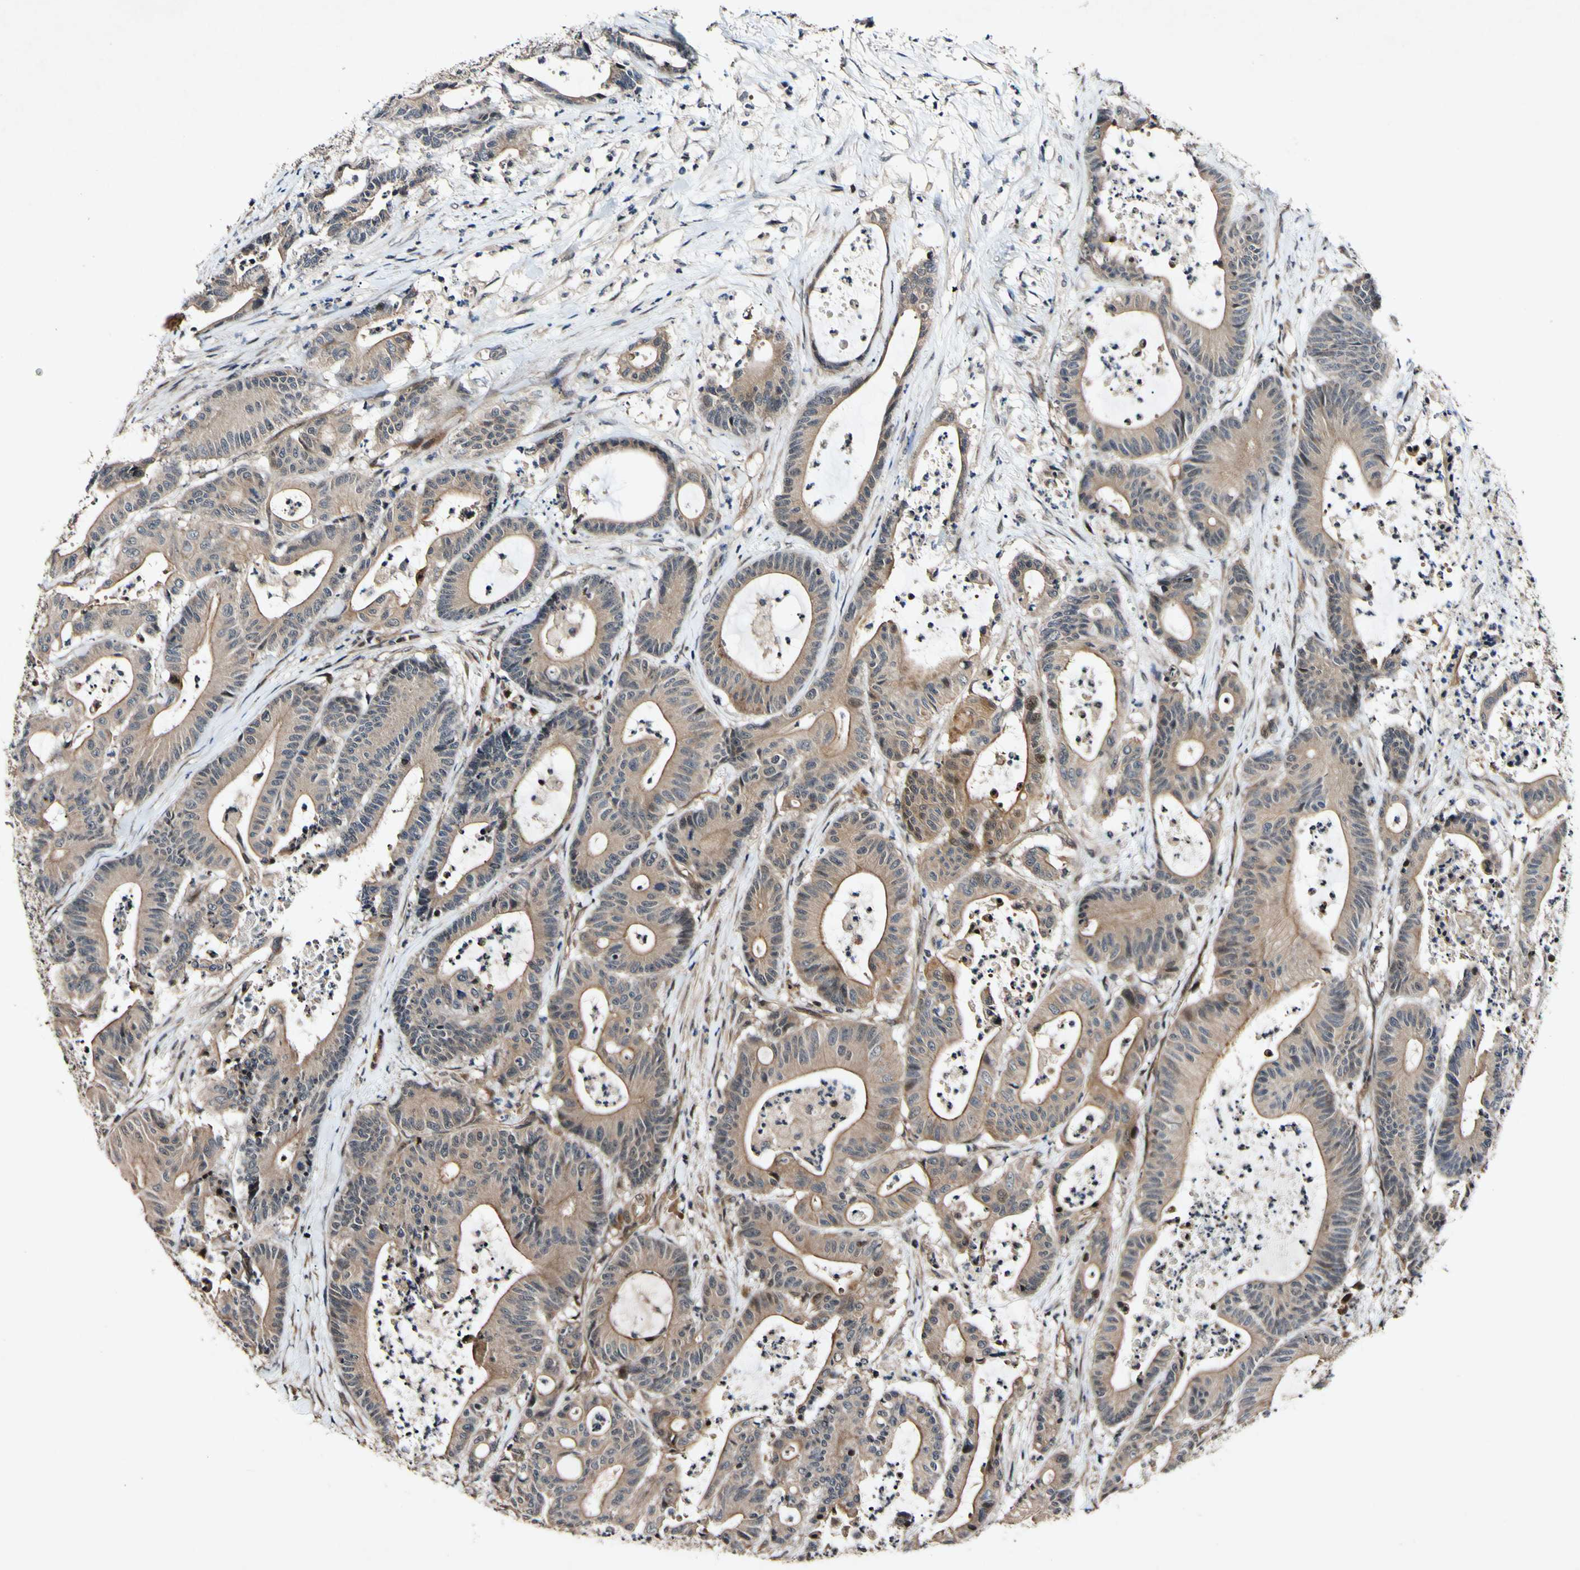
{"staining": {"intensity": "moderate", "quantity": ">75%", "location": "cytoplasmic/membranous"}, "tissue": "colorectal cancer", "cell_type": "Tumor cells", "image_type": "cancer", "snomed": [{"axis": "morphology", "description": "Adenocarcinoma, NOS"}, {"axis": "topography", "description": "Colon"}], "caption": "Immunohistochemistry (IHC) image of neoplastic tissue: human colorectal adenocarcinoma stained using IHC reveals medium levels of moderate protein expression localized specifically in the cytoplasmic/membranous of tumor cells, appearing as a cytoplasmic/membranous brown color.", "gene": "CSNK1E", "patient": {"sex": "female", "age": 84}}